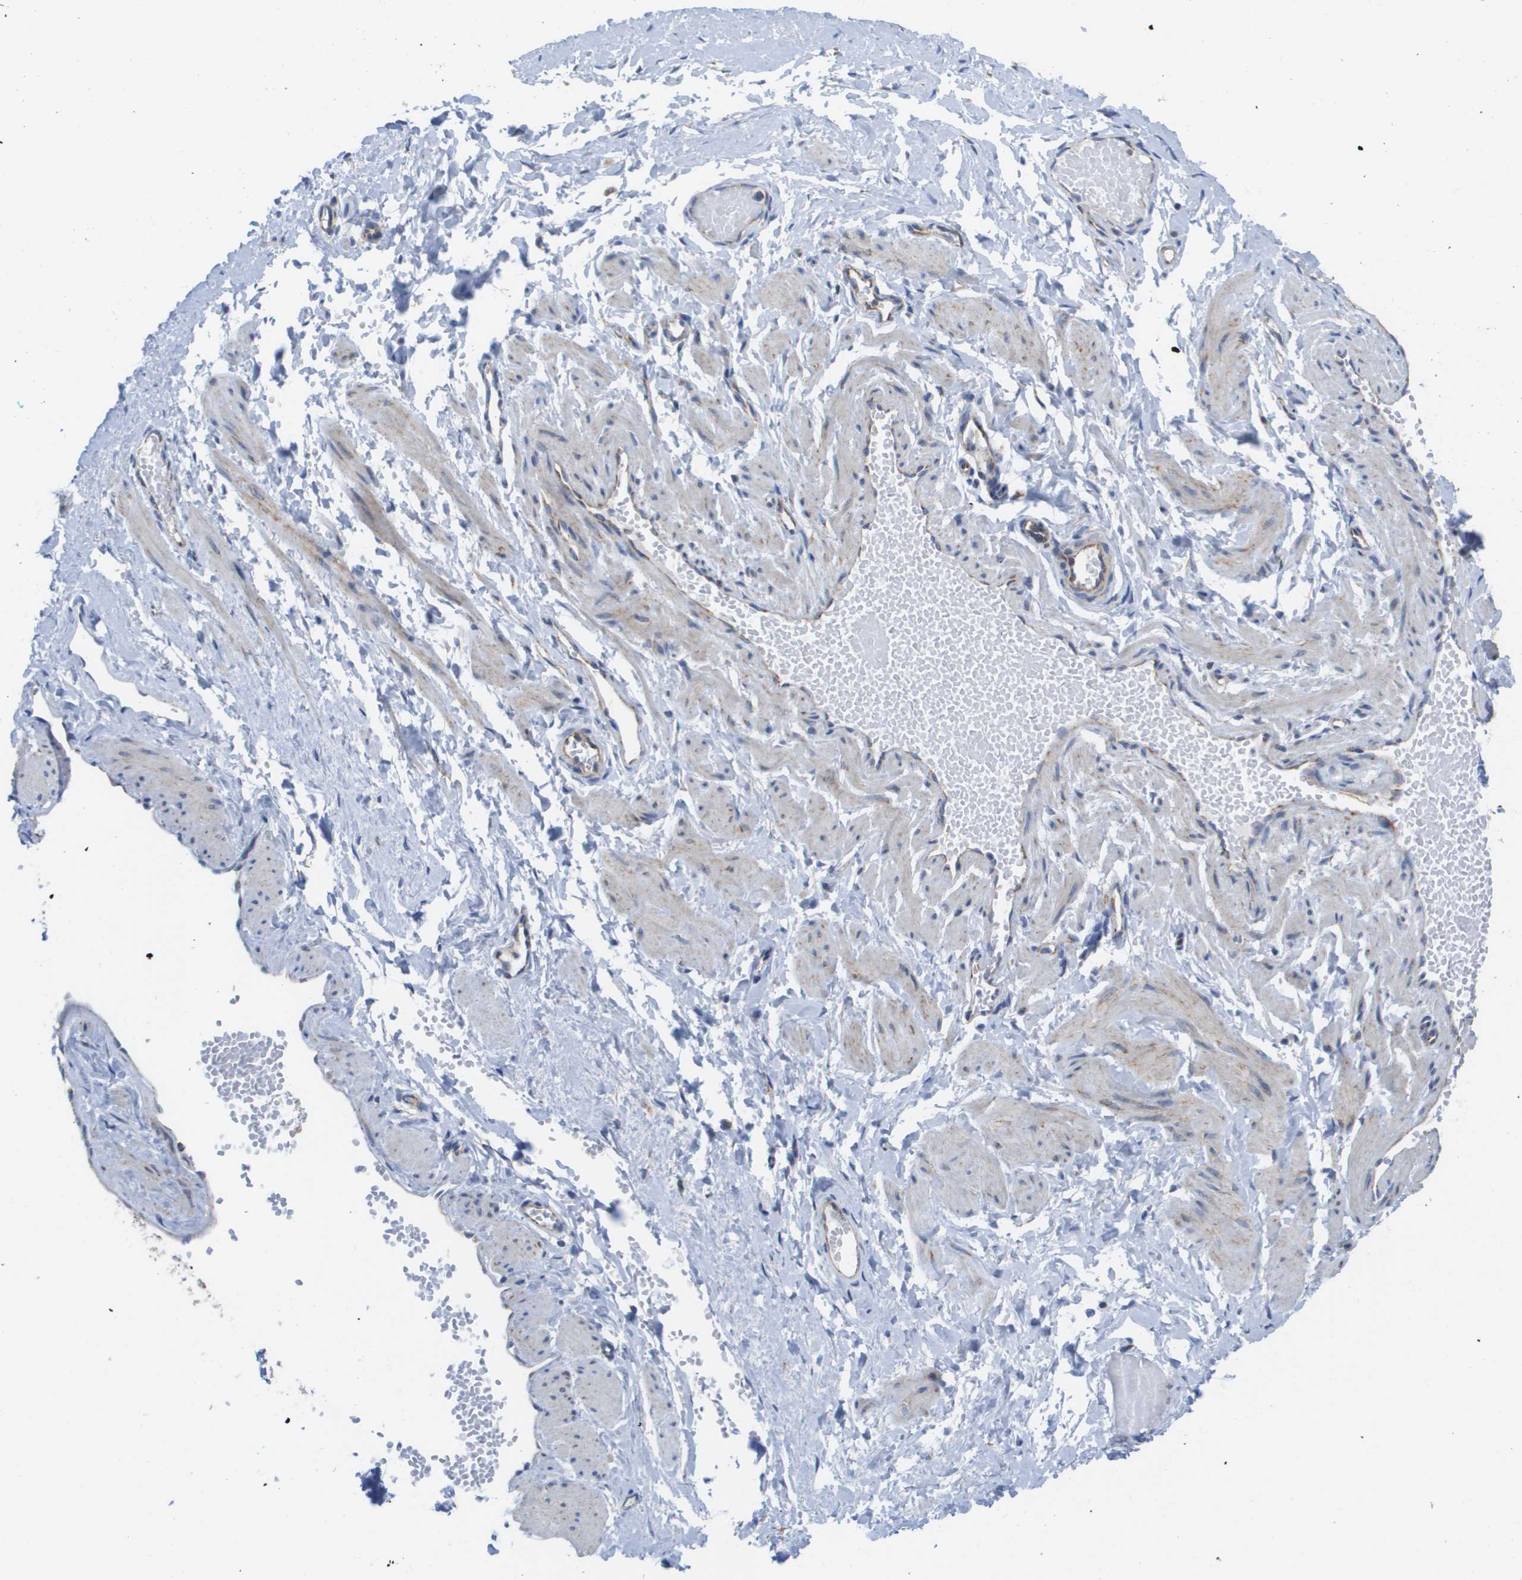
{"staining": {"intensity": "negative", "quantity": "none", "location": "none"}, "tissue": "adipose tissue", "cell_type": "Adipocytes", "image_type": "normal", "snomed": [{"axis": "morphology", "description": "Normal tissue, NOS"}, {"axis": "topography", "description": "Soft tissue"}, {"axis": "topography", "description": "Vascular tissue"}], "caption": "Human adipose tissue stained for a protein using immunohistochemistry reveals no expression in adipocytes.", "gene": "FIS1", "patient": {"sex": "female", "age": 35}}